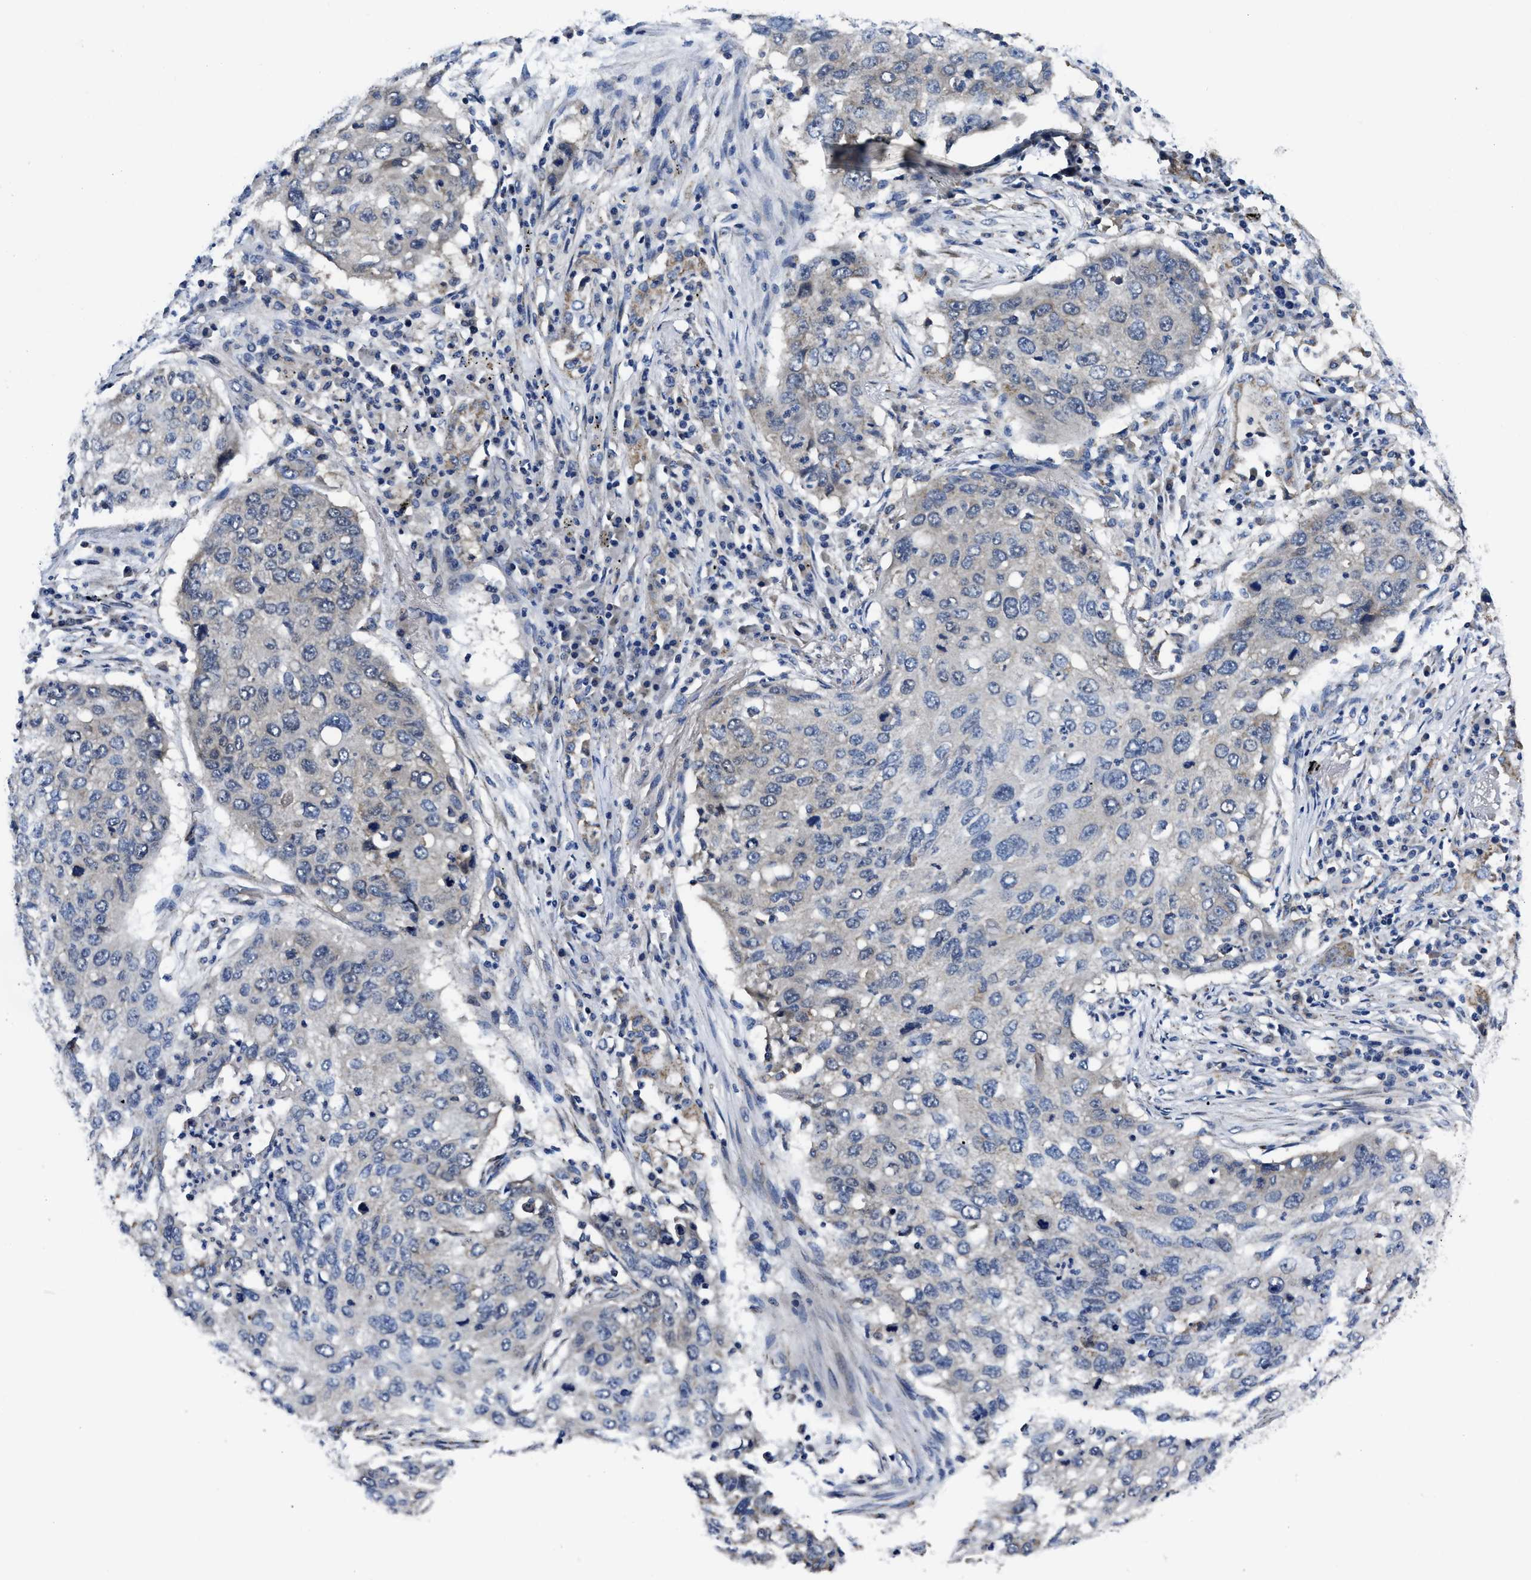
{"staining": {"intensity": "negative", "quantity": "none", "location": "none"}, "tissue": "lung cancer", "cell_type": "Tumor cells", "image_type": "cancer", "snomed": [{"axis": "morphology", "description": "Squamous cell carcinoma, NOS"}, {"axis": "topography", "description": "Lung"}], "caption": "The photomicrograph demonstrates no significant expression in tumor cells of lung squamous cell carcinoma.", "gene": "GET4", "patient": {"sex": "female", "age": 63}}